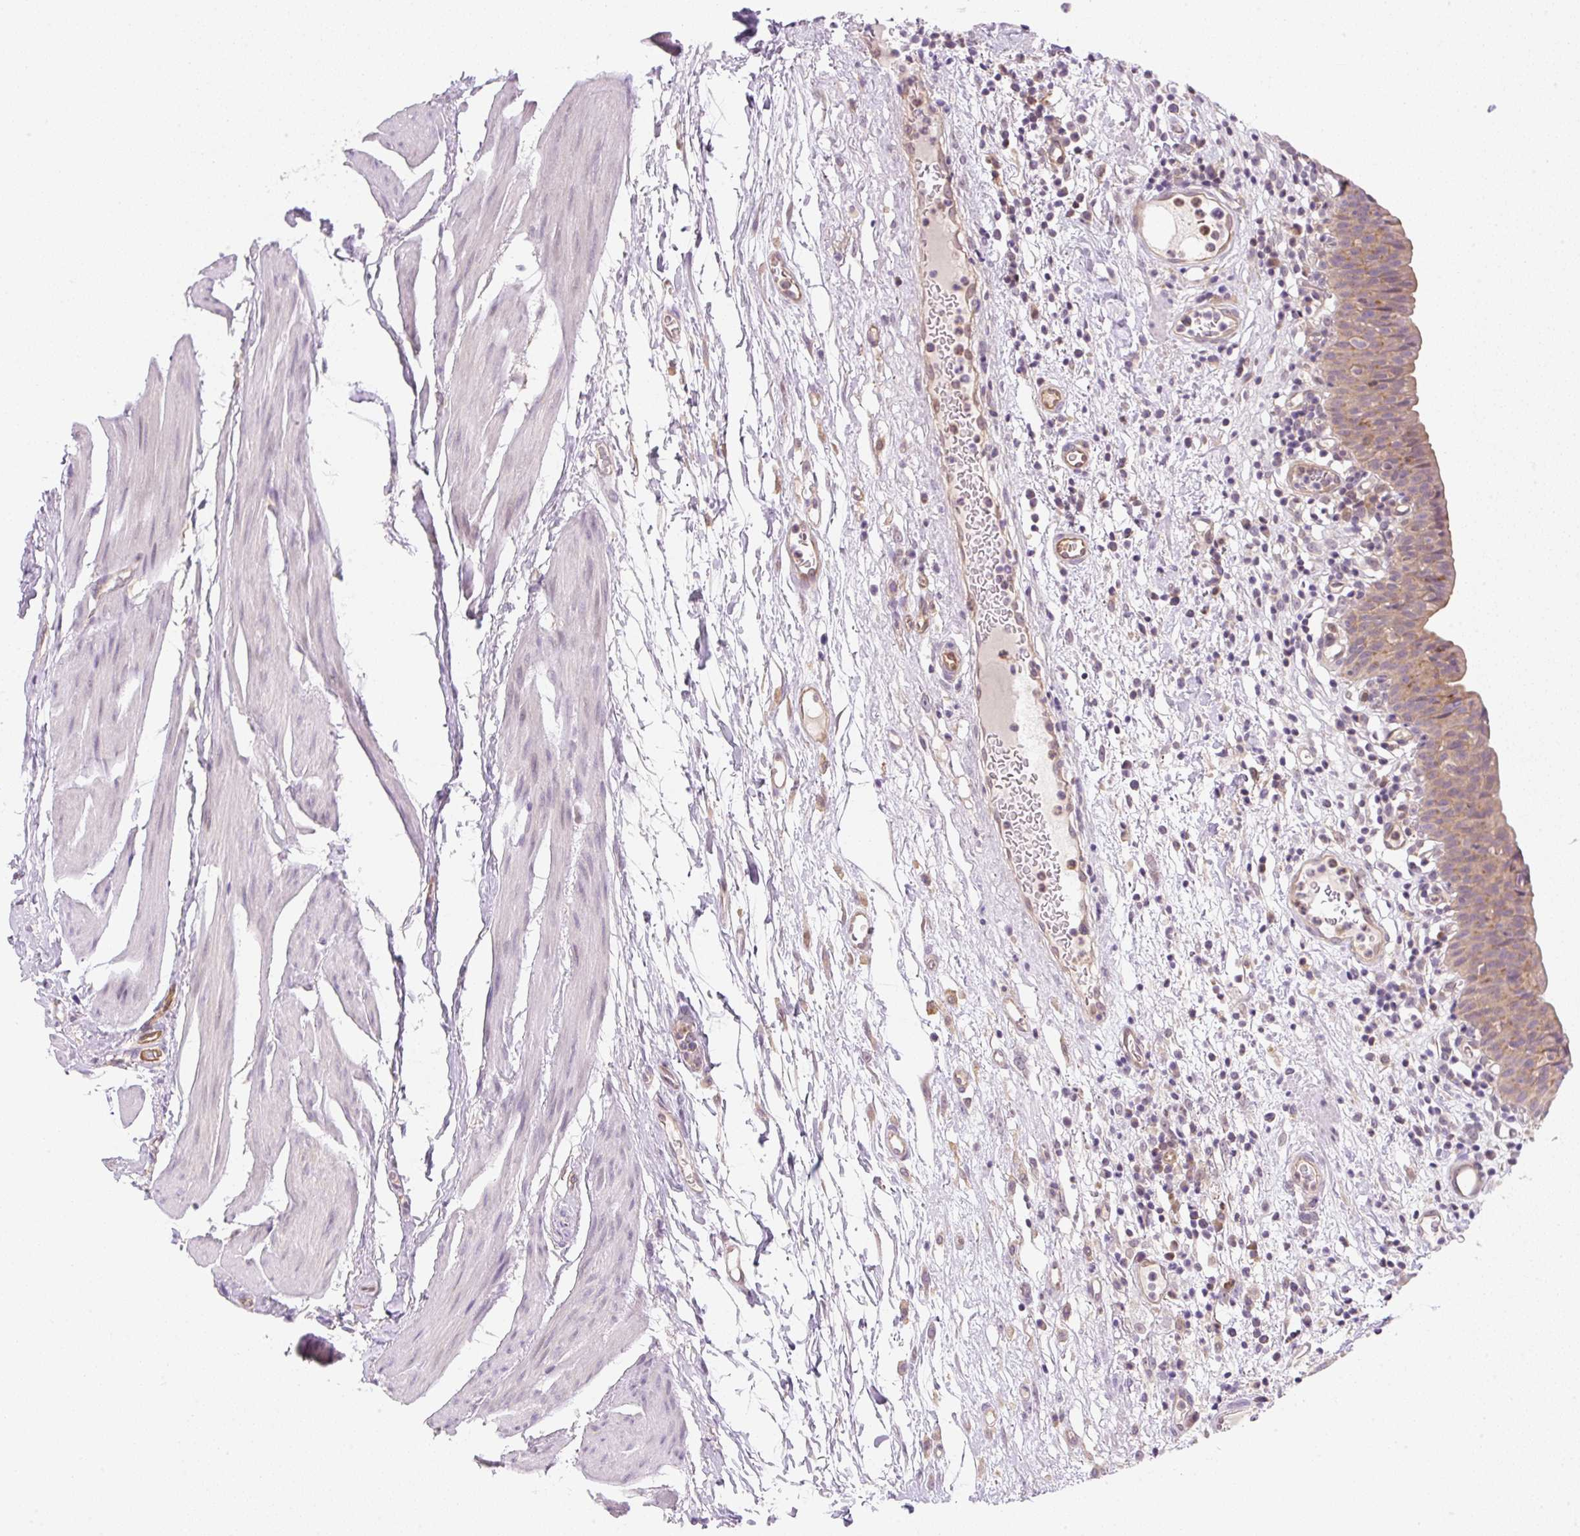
{"staining": {"intensity": "weak", "quantity": ">75%", "location": "cytoplasmic/membranous"}, "tissue": "urinary bladder", "cell_type": "Urothelial cells", "image_type": "normal", "snomed": [{"axis": "morphology", "description": "Normal tissue, NOS"}, {"axis": "morphology", "description": "Inflammation, NOS"}, {"axis": "topography", "description": "Urinary bladder"}], "caption": "The histopathology image displays a brown stain indicating the presence of a protein in the cytoplasmic/membranous of urothelial cells in urinary bladder. The staining is performed using DAB (3,3'-diaminobenzidine) brown chromogen to label protein expression. The nuclei are counter-stained blue using hematoxylin.", "gene": "OMA1", "patient": {"sex": "male", "age": 57}}